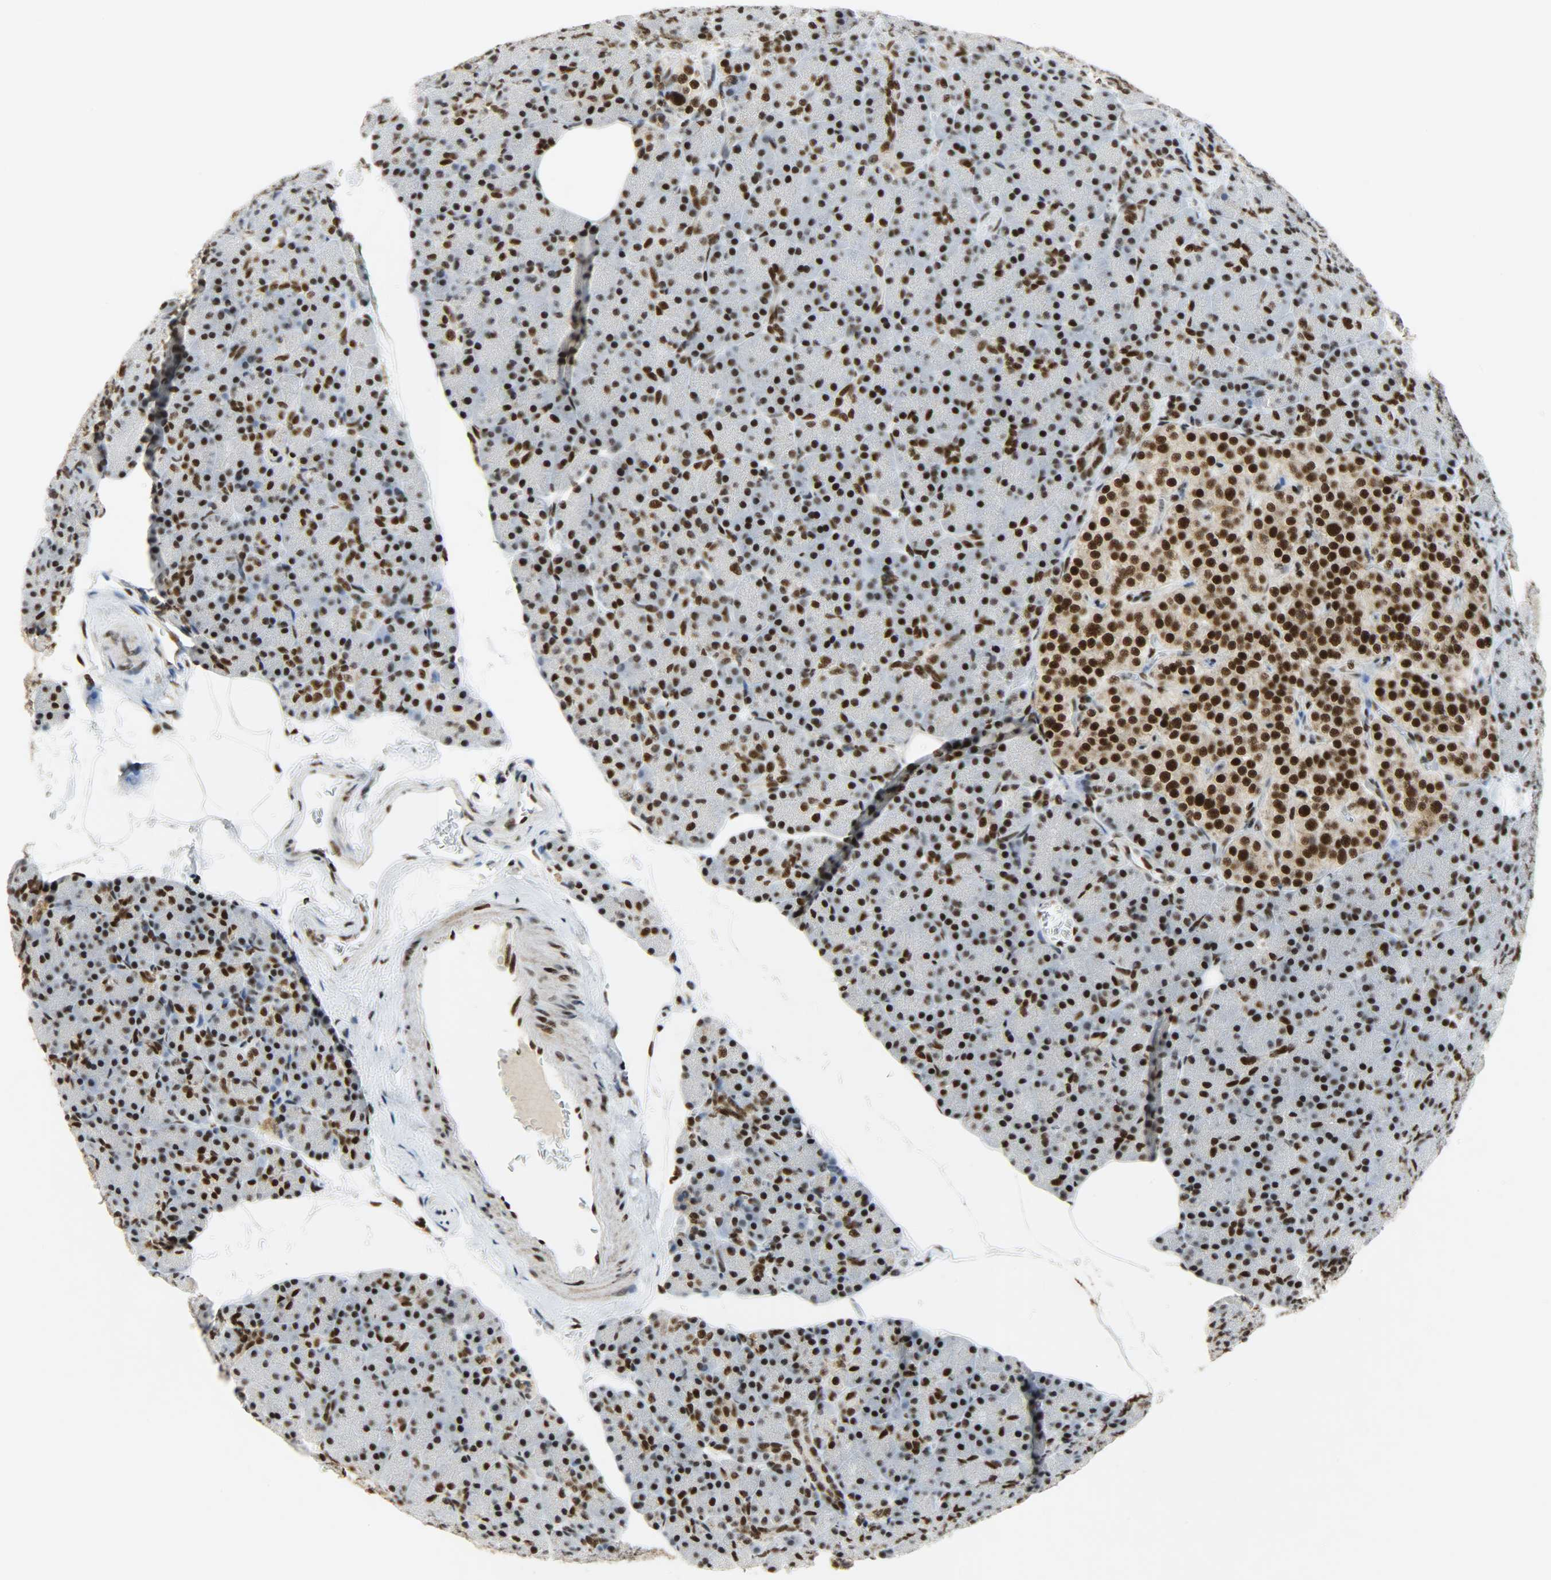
{"staining": {"intensity": "strong", "quantity": ">75%", "location": "nuclear"}, "tissue": "pancreas", "cell_type": "Exocrine glandular cells", "image_type": "normal", "snomed": [{"axis": "morphology", "description": "Normal tissue, NOS"}, {"axis": "topography", "description": "Pancreas"}], "caption": "Protein analysis of unremarkable pancreas demonstrates strong nuclear staining in approximately >75% of exocrine glandular cells. The protein of interest is shown in brown color, while the nuclei are stained blue.", "gene": "SSB", "patient": {"sex": "female", "age": 43}}